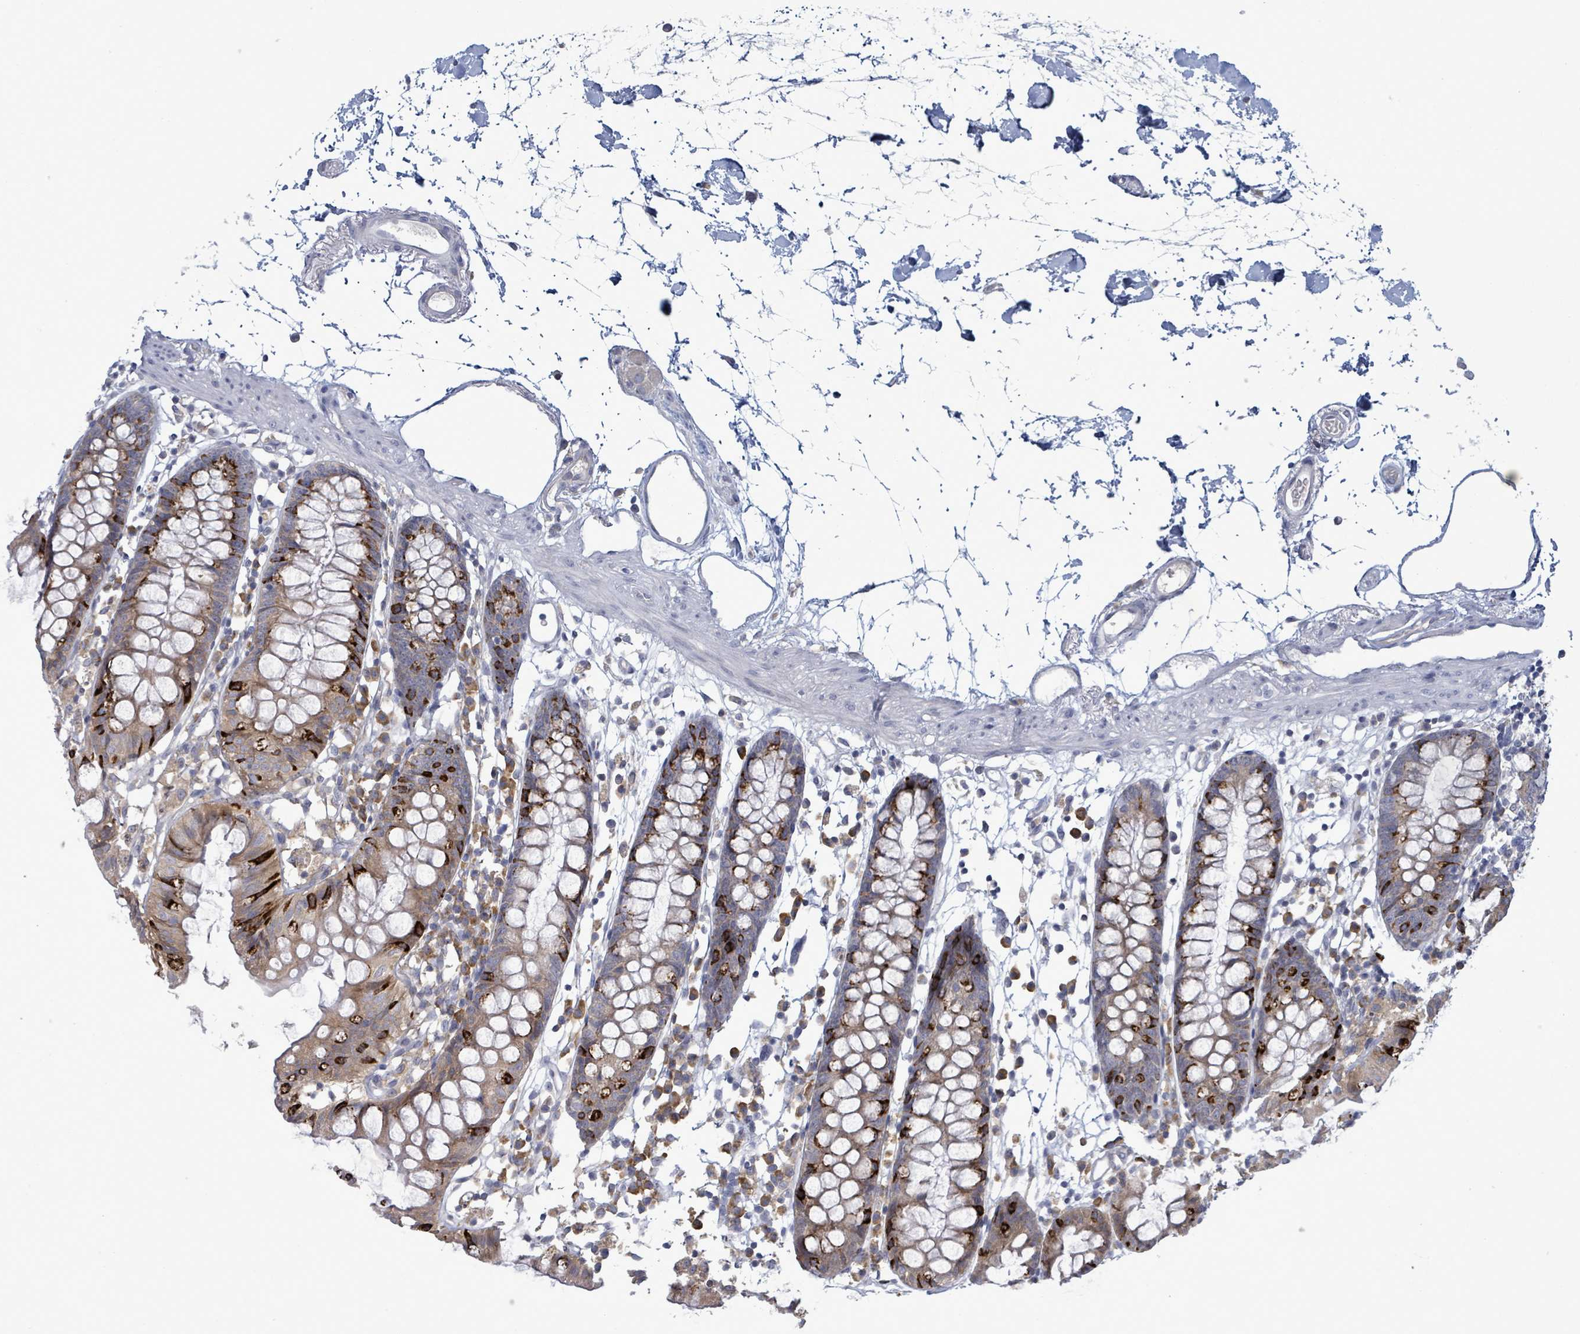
{"staining": {"intensity": "negative", "quantity": "none", "location": "none"}, "tissue": "colon", "cell_type": "Endothelial cells", "image_type": "normal", "snomed": [{"axis": "morphology", "description": "Normal tissue, NOS"}, {"axis": "topography", "description": "Colon"}], "caption": "Benign colon was stained to show a protein in brown. There is no significant staining in endothelial cells.", "gene": "ATP13A1", "patient": {"sex": "female", "age": 82}}